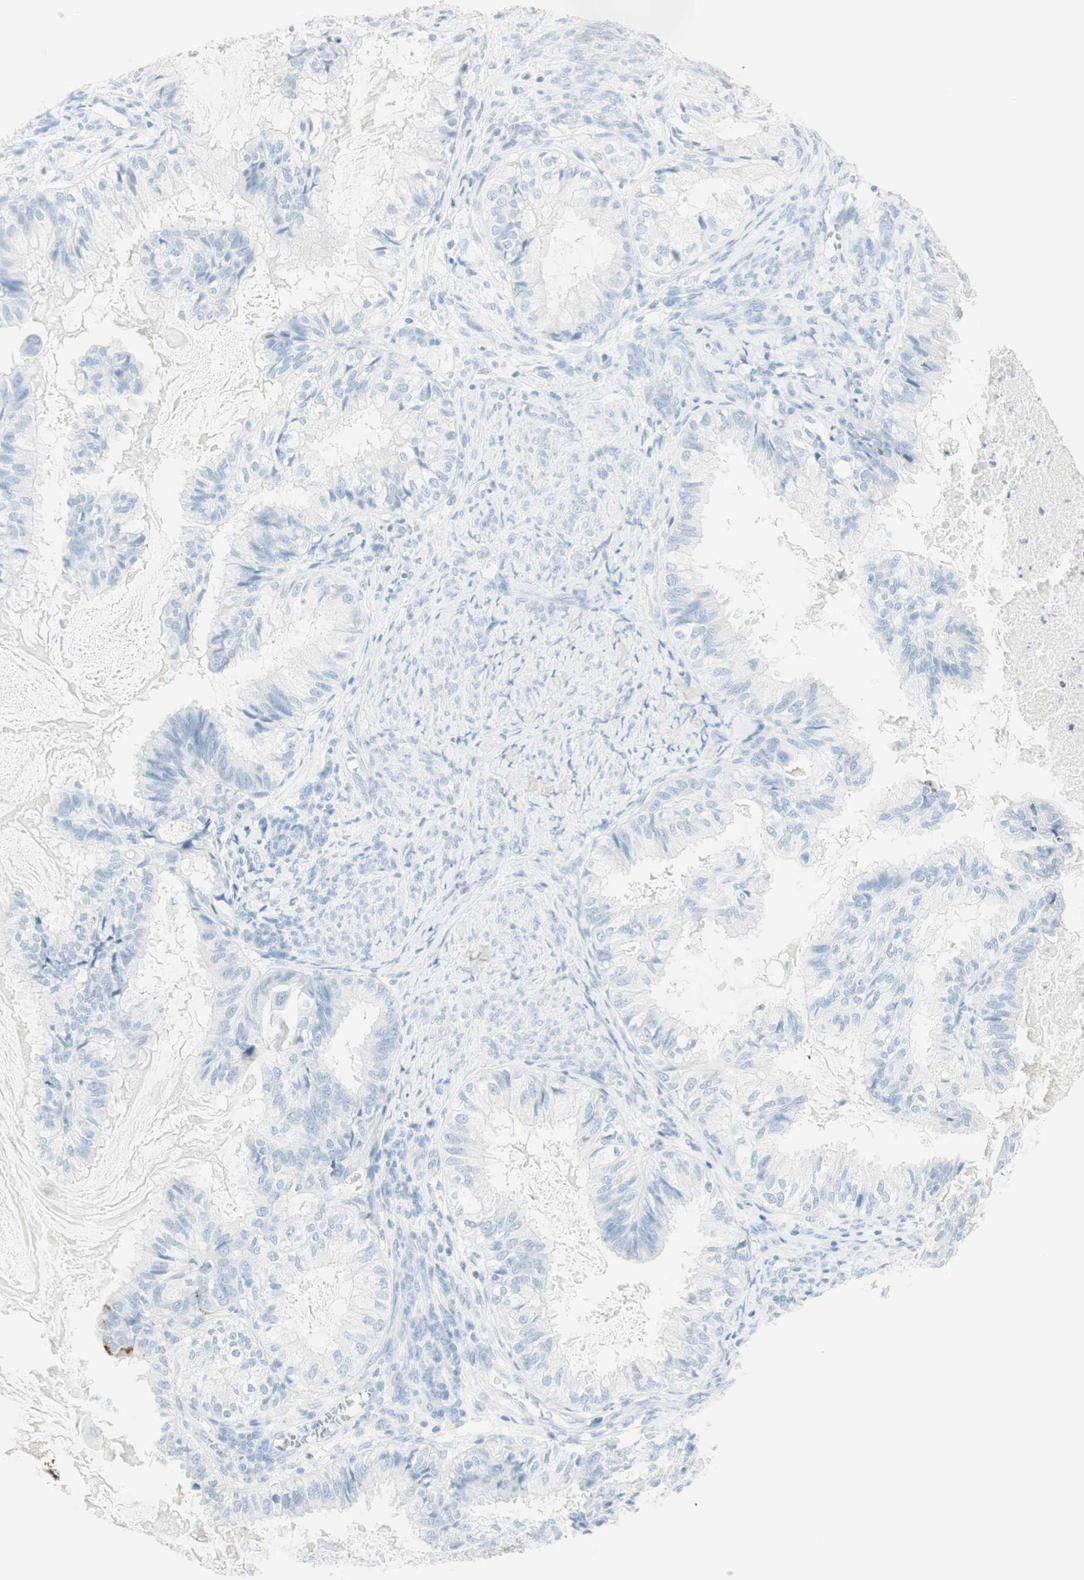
{"staining": {"intensity": "negative", "quantity": "none", "location": "none"}, "tissue": "cervical cancer", "cell_type": "Tumor cells", "image_type": "cancer", "snomed": [{"axis": "morphology", "description": "Normal tissue, NOS"}, {"axis": "morphology", "description": "Adenocarcinoma, NOS"}, {"axis": "topography", "description": "Cervix"}, {"axis": "topography", "description": "Endometrium"}], "caption": "This is an immunohistochemistry (IHC) photomicrograph of human adenocarcinoma (cervical). There is no staining in tumor cells.", "gene": "NAPSA", "patient": {"sex": "female", "age": 86}}